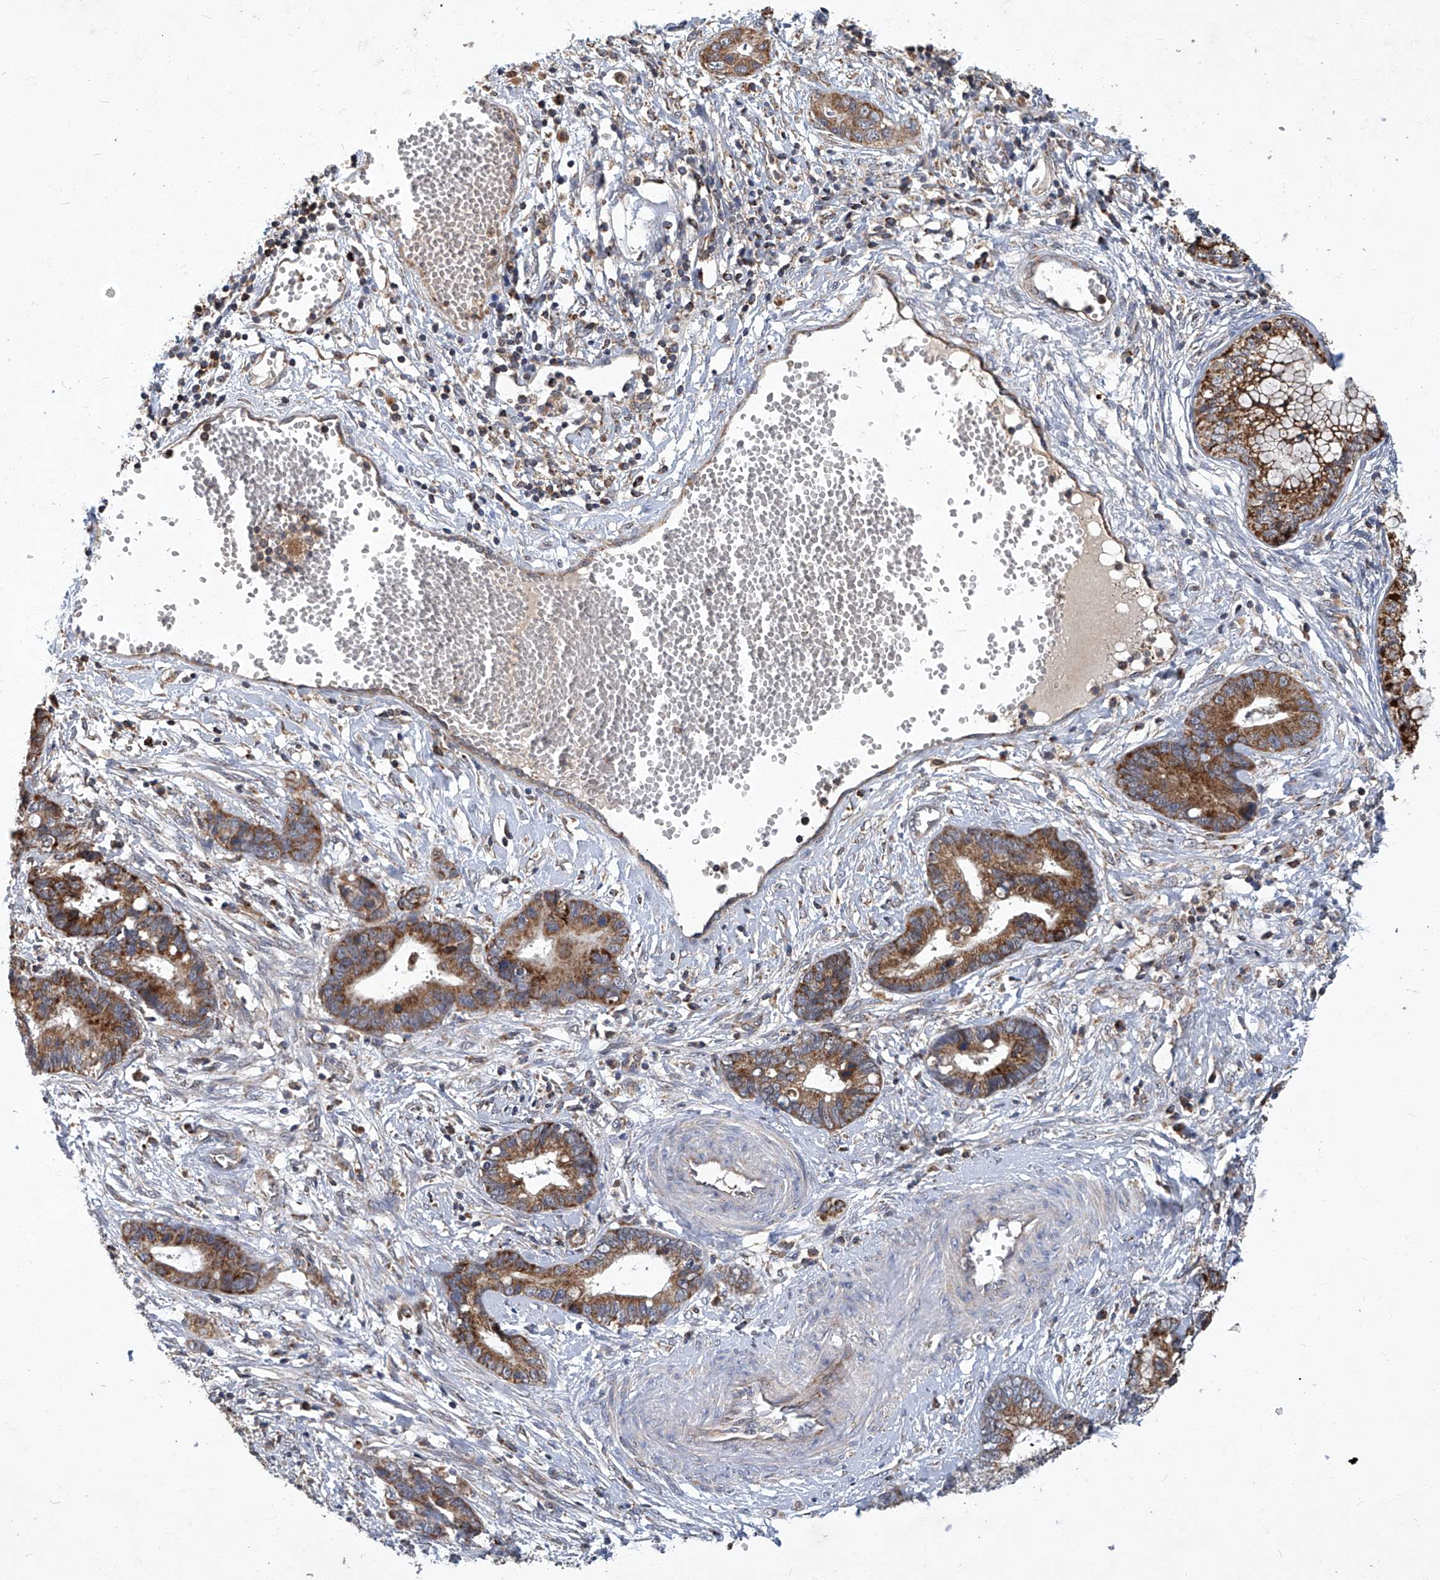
{"staining": {"intensity": "moderate", "quantity": ">75%", "location": "cytoplasmic/membranous"}, "tissue": "cervical cancer", "cell_type": "Tumor cells", "image_type": "cancer", "snomed": [{"axis": "morphology", "description": "Adenocarcinoma, NOS"}, {"axis": "topography", "description": "Cervix"}], "caption": "Adenocarcinoma (cervical) tissue reveals moderate cytoplasmic/membranous expression in approximately >75% of tumor cells Nuclei are stained in blue.", "gene": "TNFRSF13B", "patient": {"sex": "female", "age": 44}}